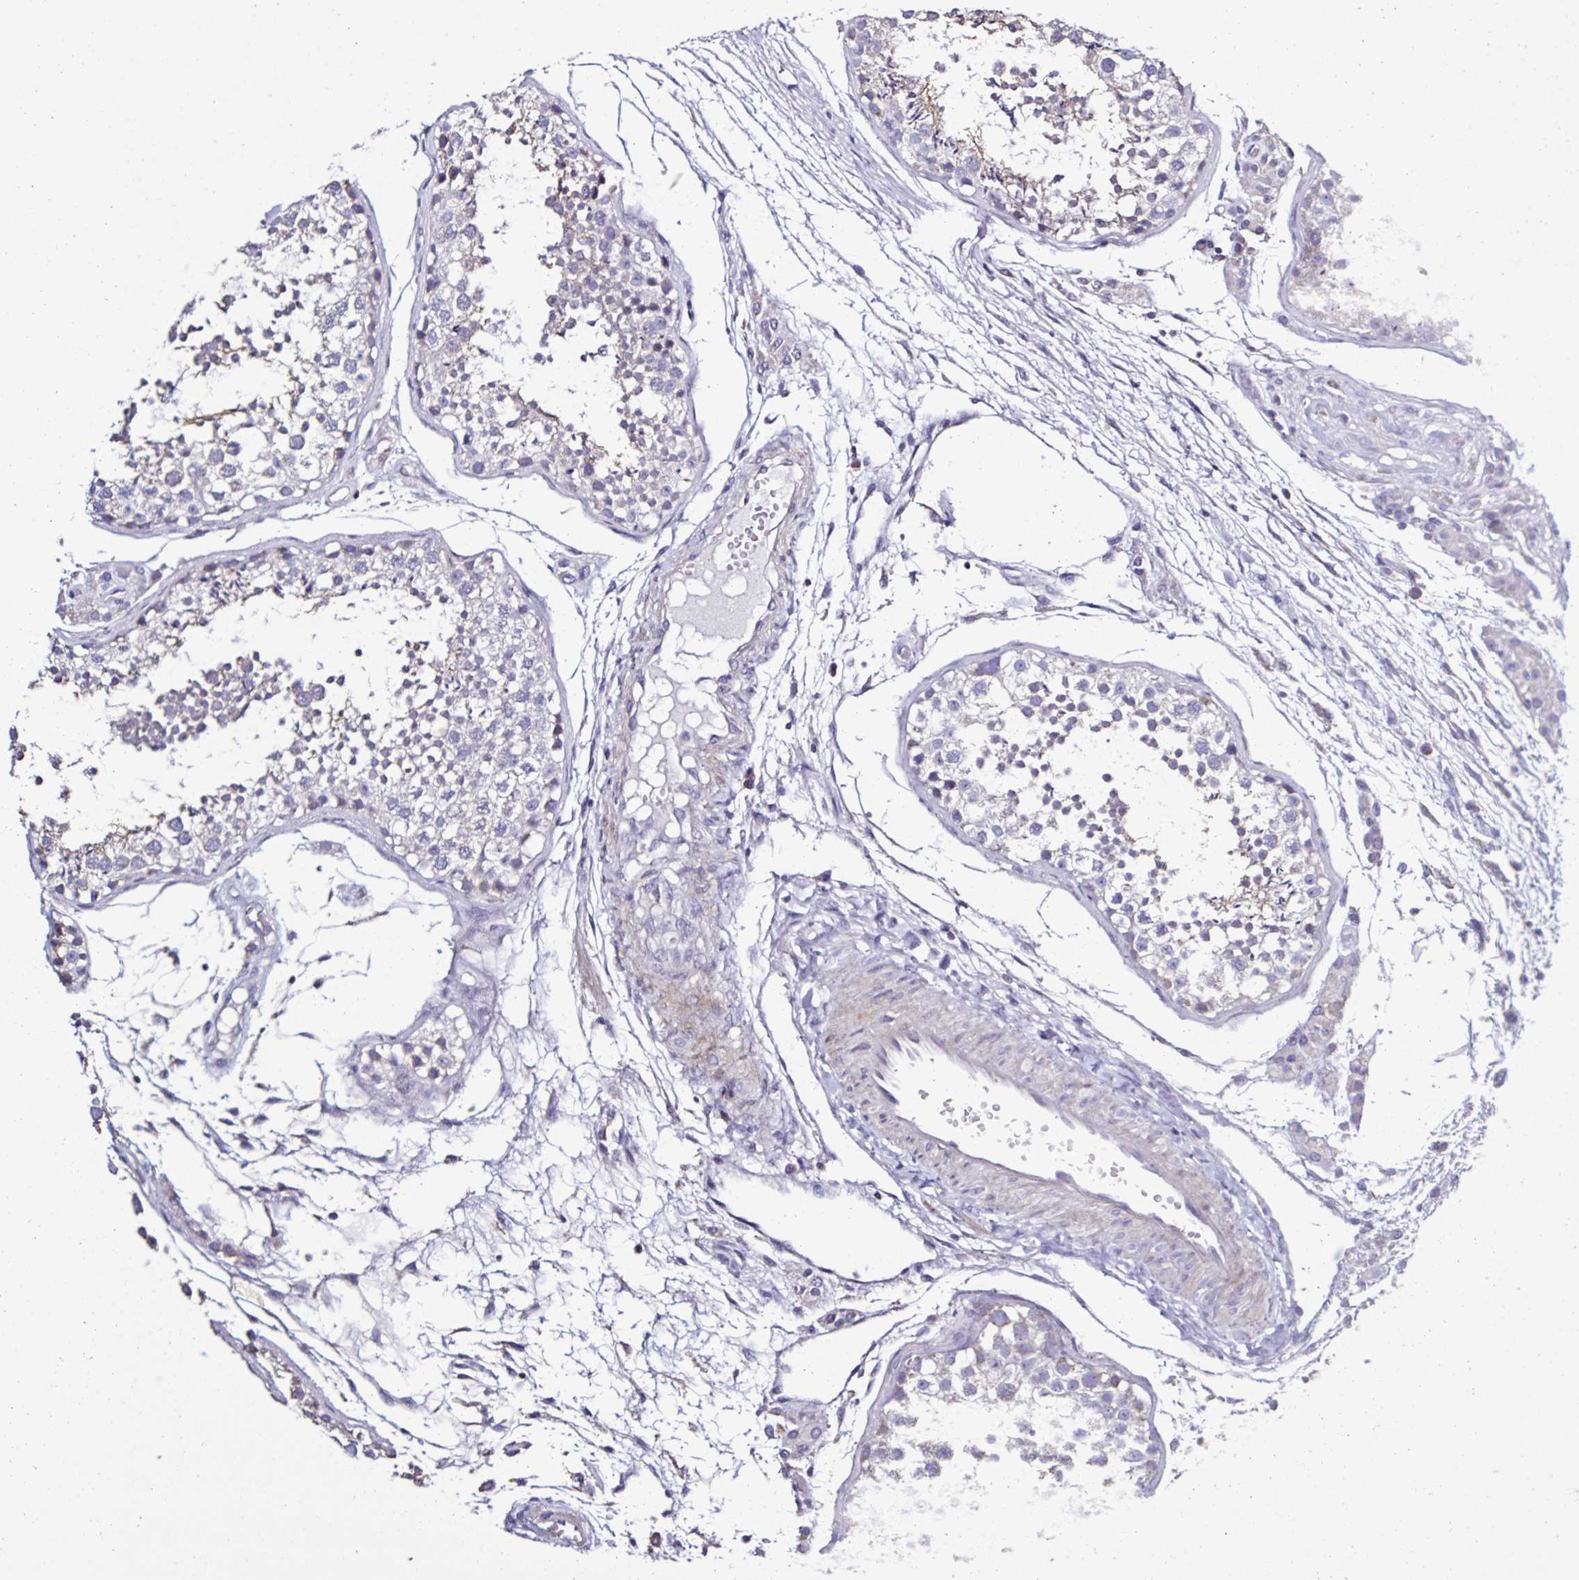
{"staining": {"intensity": "negative", "quantity": "none", "location": "none"}, "tissue": "testis", "cell_type": "Cells in seminiferous ducts", "image_type": "normal", "snomed": [{"axis": "morphology", "description": "Normal tissue, NOS"}, {"axis": "morphology", "description": "Seminoma, NOS"}, {"axis": "topography", "description": "Testis"}], "caption": "Immunohistochemistry histopathology image of unremarkable human testis stained for a protein (brown), which demonstrates no expression in cells in seminiferous ducts. Nuclei are stained in blue.", "gene": "PLA2G4E", "patient": {"sex": "male", "age": 29}}